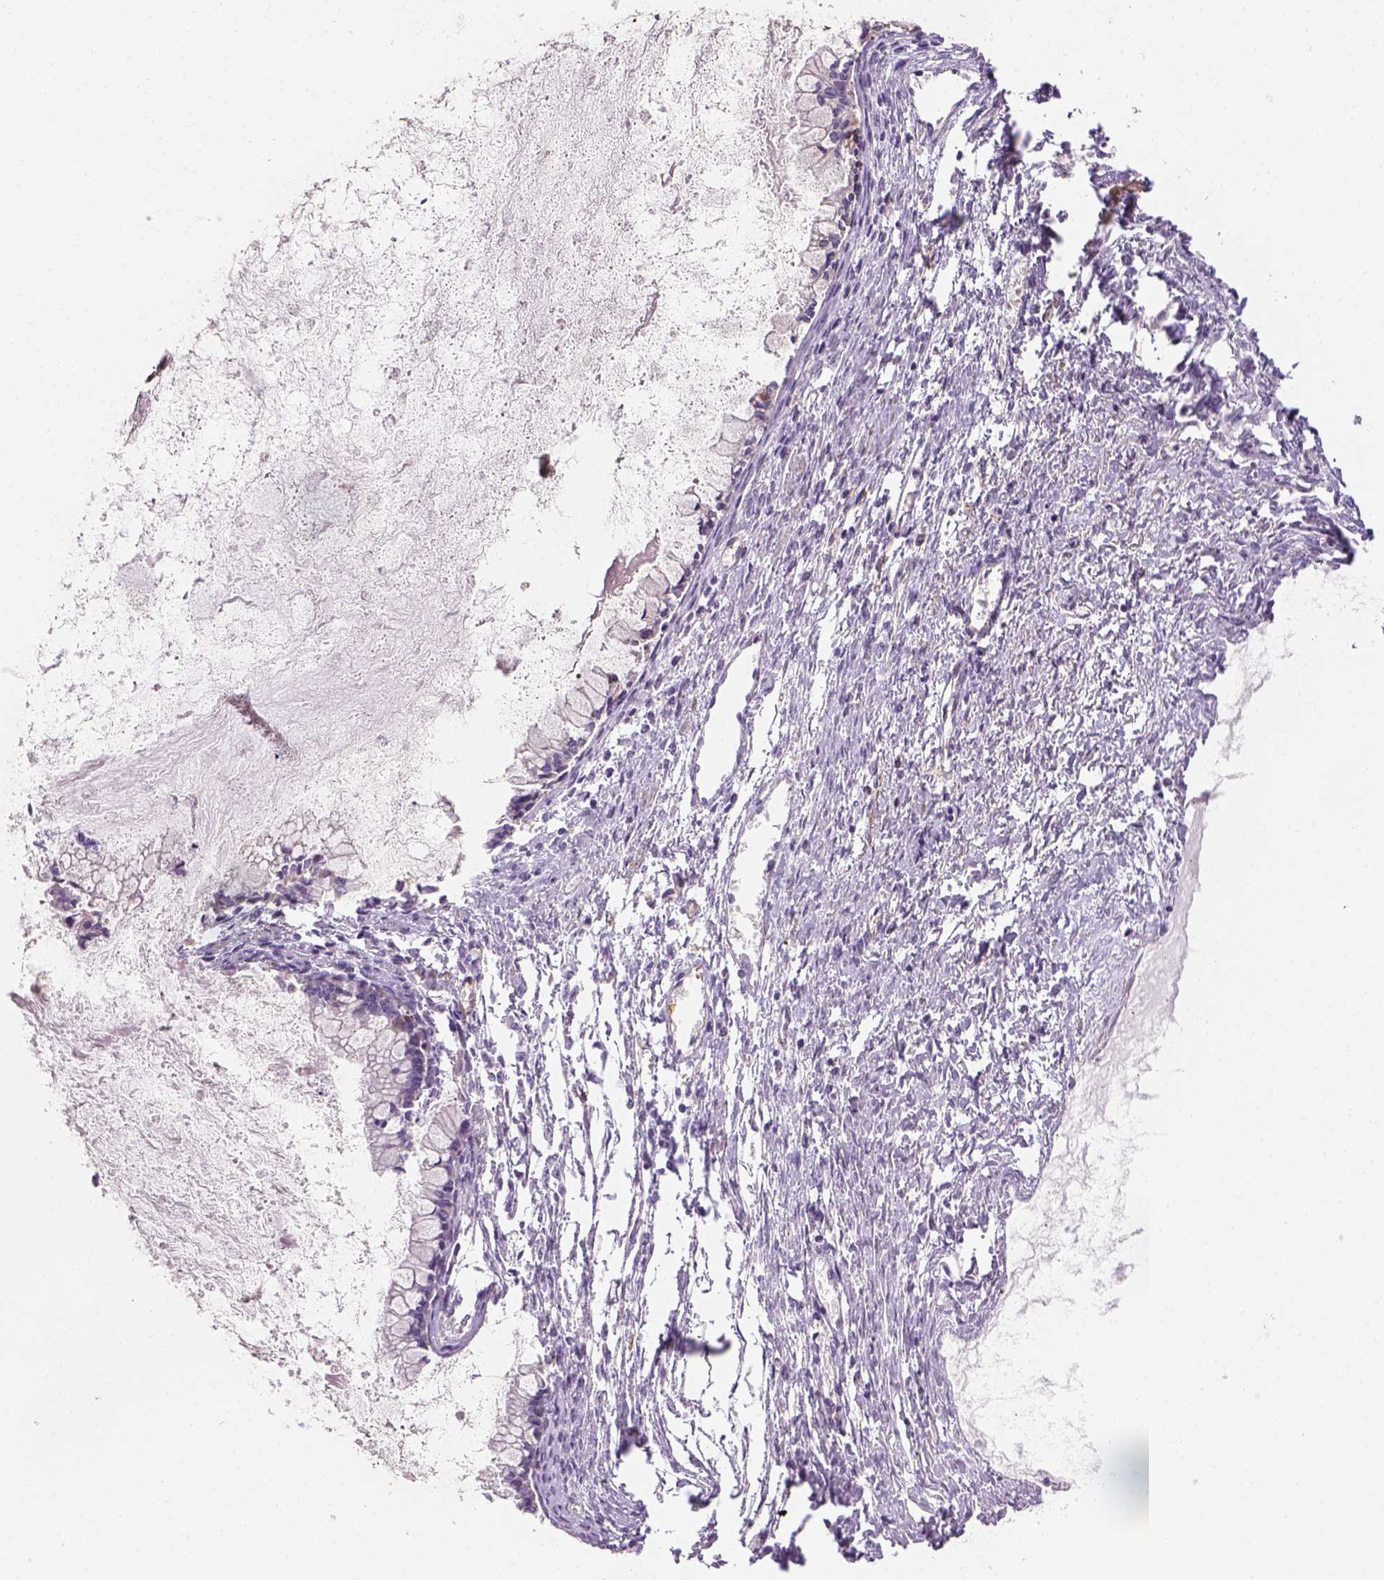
{"staining": {"intensity": "negative", "quantity": "none", "location": "none"}, "tissue": "ovarian cancer", "cell_type": "Tumor cells", "image_type": "cancer", "snomed": [{"axis": "morphology", "description": "Cystadenocarcinoma, mucinous, NOS"}, {"axis": "topography", "description": "Ovary"}], "caption": "DAB (3,3'-diaminobenzidine) immunohistochemical staining of ovarian mucinous cystadenocarcinoma demonstrates no significant staining in tumor cells.", "gene": "CACNB1", "patient": {"sex": "female", "age": 67}}